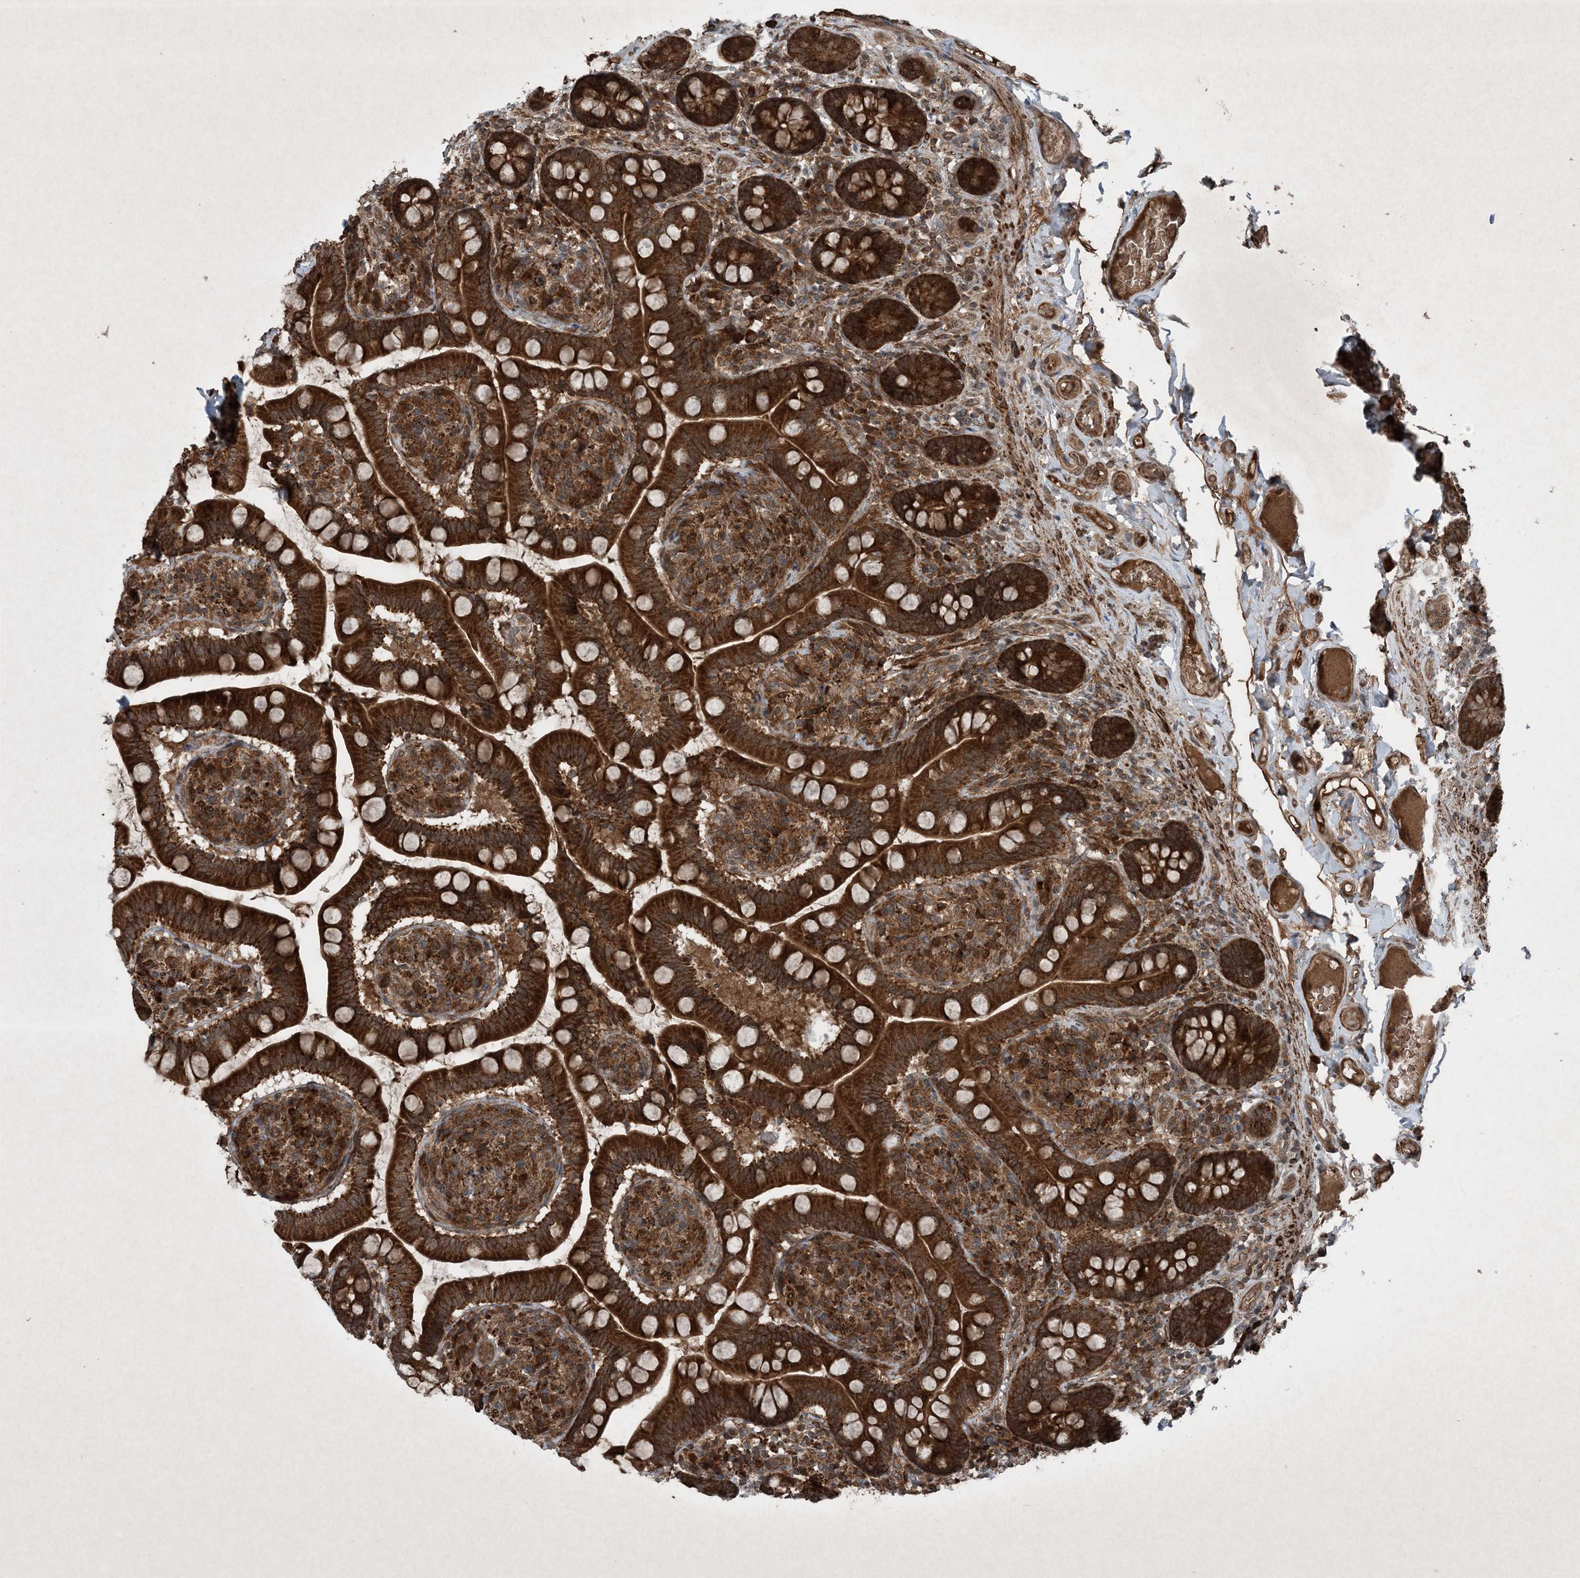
{"staining": {"intensity": "strong", "quantity": ">75%", "location": "cytoplasmic/membranous"}, "tissue": "small intestine", "cell_type": "Glandular cells", "image_type": "normal", "snomed": [{"axis": "morphology", "description": "Normal tissue, NOS"}, {"axis": "topography", "description": "Small intestine"}], "caption": "Normal small intestine demonstrates strong cytoplasmic/membranous staining in approximately >75% of glandular cells, visualized by immunohistochemistry.", "gene": "GNG5", "patient": {"sex": "female", "age": 64}}